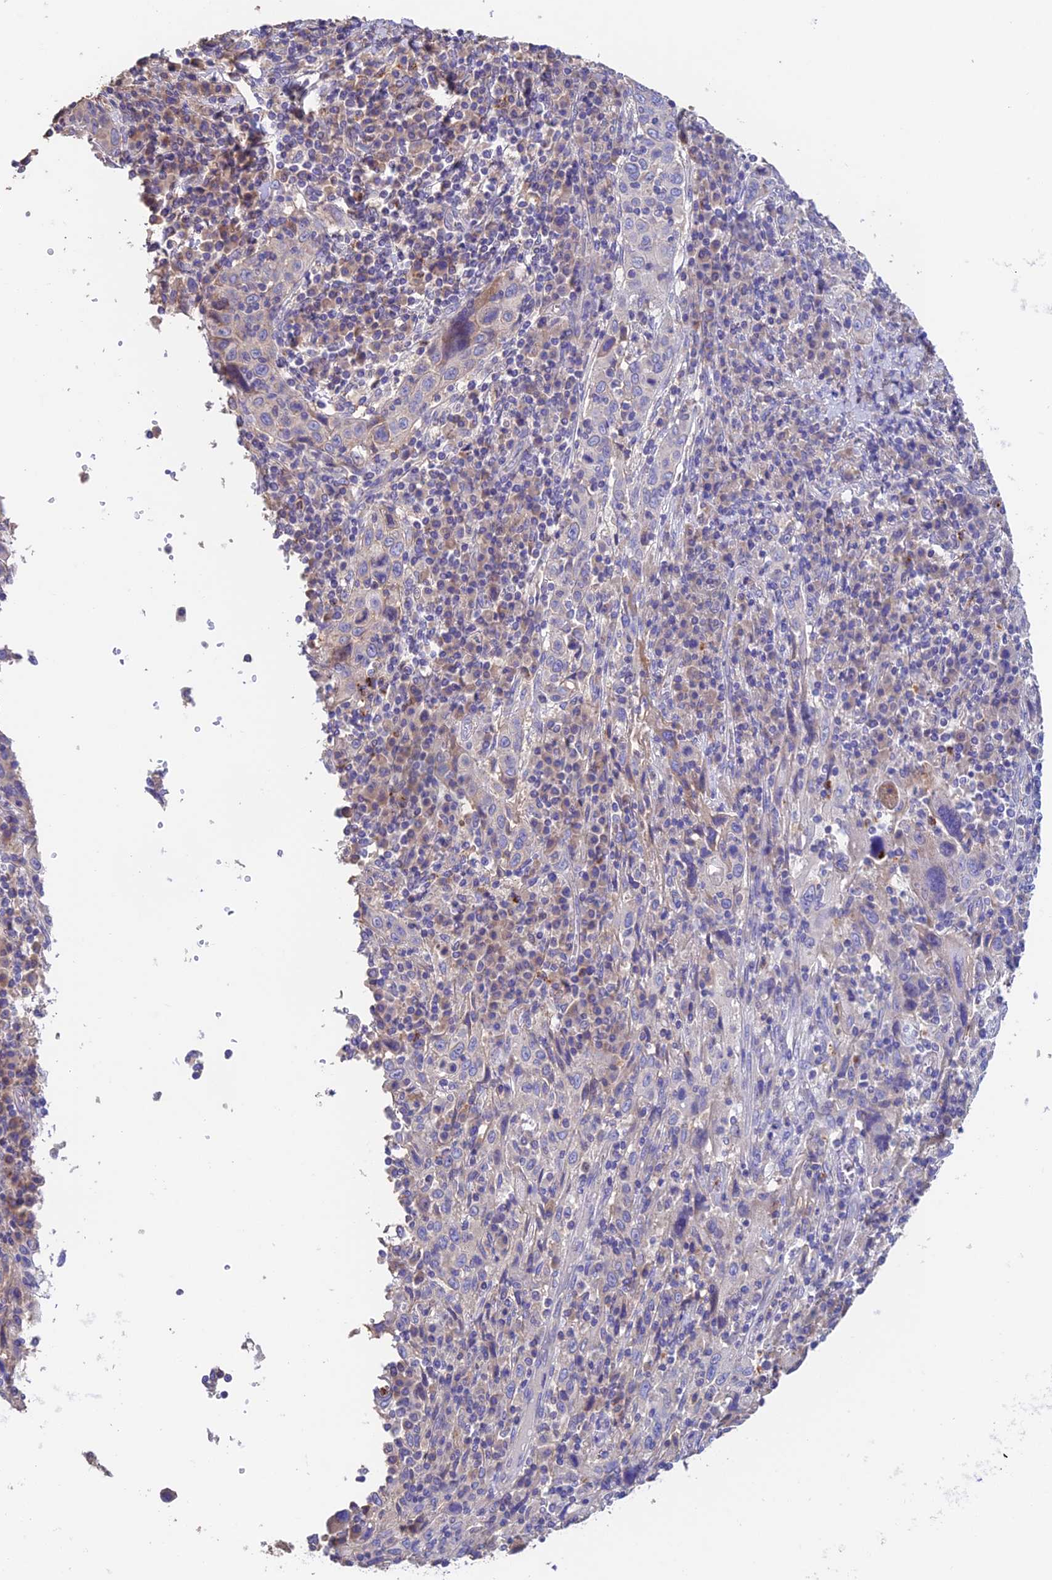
{"staining": {"intensity": "negative", "quantity": "none", "location": "none"}, "tissue": "cervical cancer", "cell_type": "Tumor cells", "image_type": "cancer", "snomed": [{"axis": "morphology", "description": "Squamous cell carcinoma, NOS"}, {"axis": "topography", "description": "Cervix"}], "caption": "DAB (3,3'-diaminobenzidine) immunohistochemical staining of human cervical squamous cell carcinoma demonstrates no significant positivity in tumor cells. (DAB (3,3'-diaminobenzidine) IHC, high magnification).", "gene": "EMC3", "patient": {"sex": "female", "age": 46}}